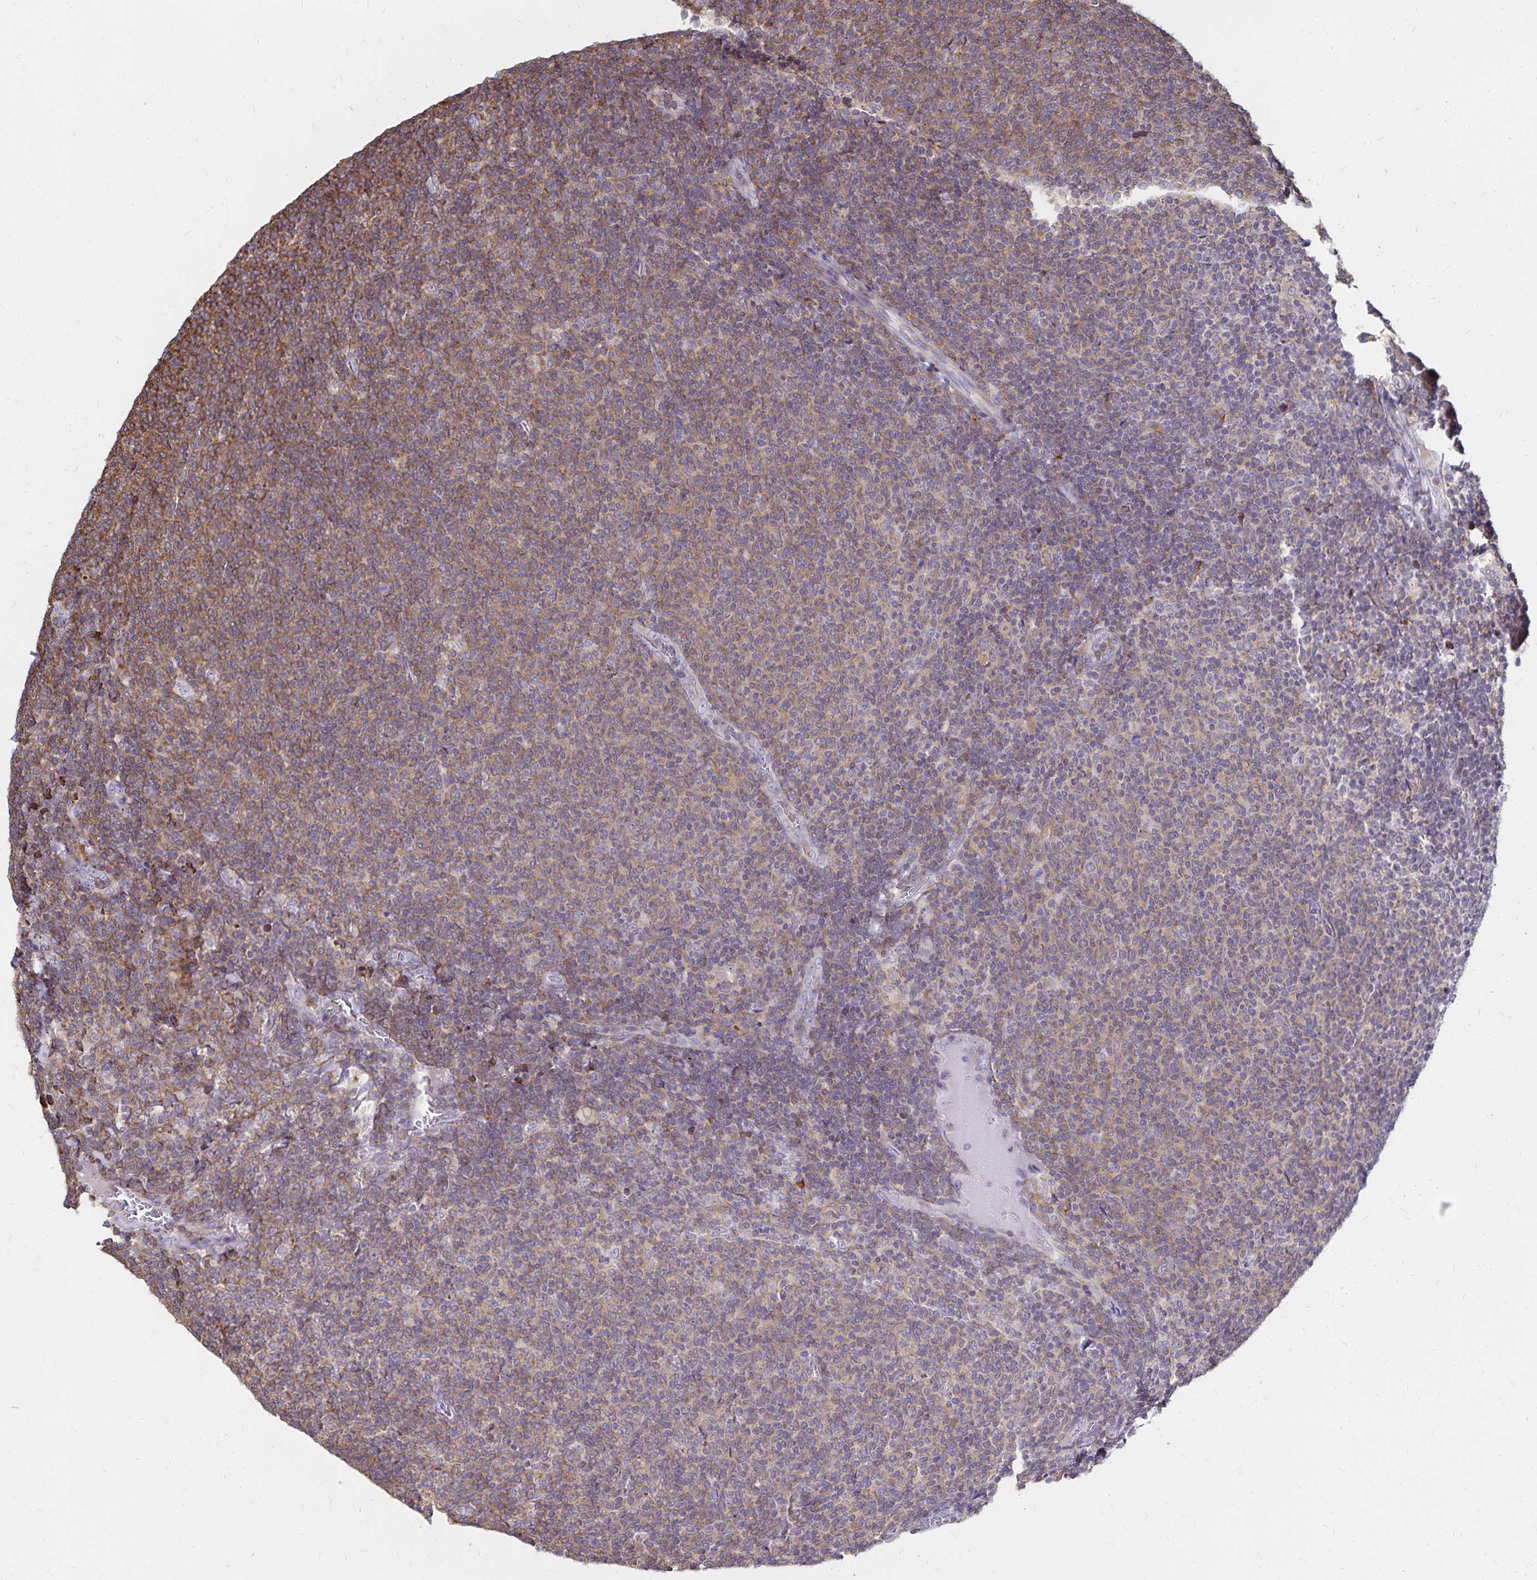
{"staining": {"intensity": "moderate", "quantity": ">75%", "location": "cytoplasmic/membranous"}, "tissue": "lymphoma", "cell_type": "Tumor cells", "image_type": "cancer", "snomed": [{"axis": "morphology", "description": "Malignant lymphoma, non-Hodgkin's type, Low grade"}, {"axis": "topography", "description": "Lymph node"}], "caption": "A high-resolution image shows immunohistochemistry (IHC) staining of malignant lymphoma, non-Hodgkin's type (low-grade), which shows moderate cytoplasmic/membranous staining in about >75% of tumor cells.", "gene": "NAGPA", "patient": {"sex": "male", "age": 52}}